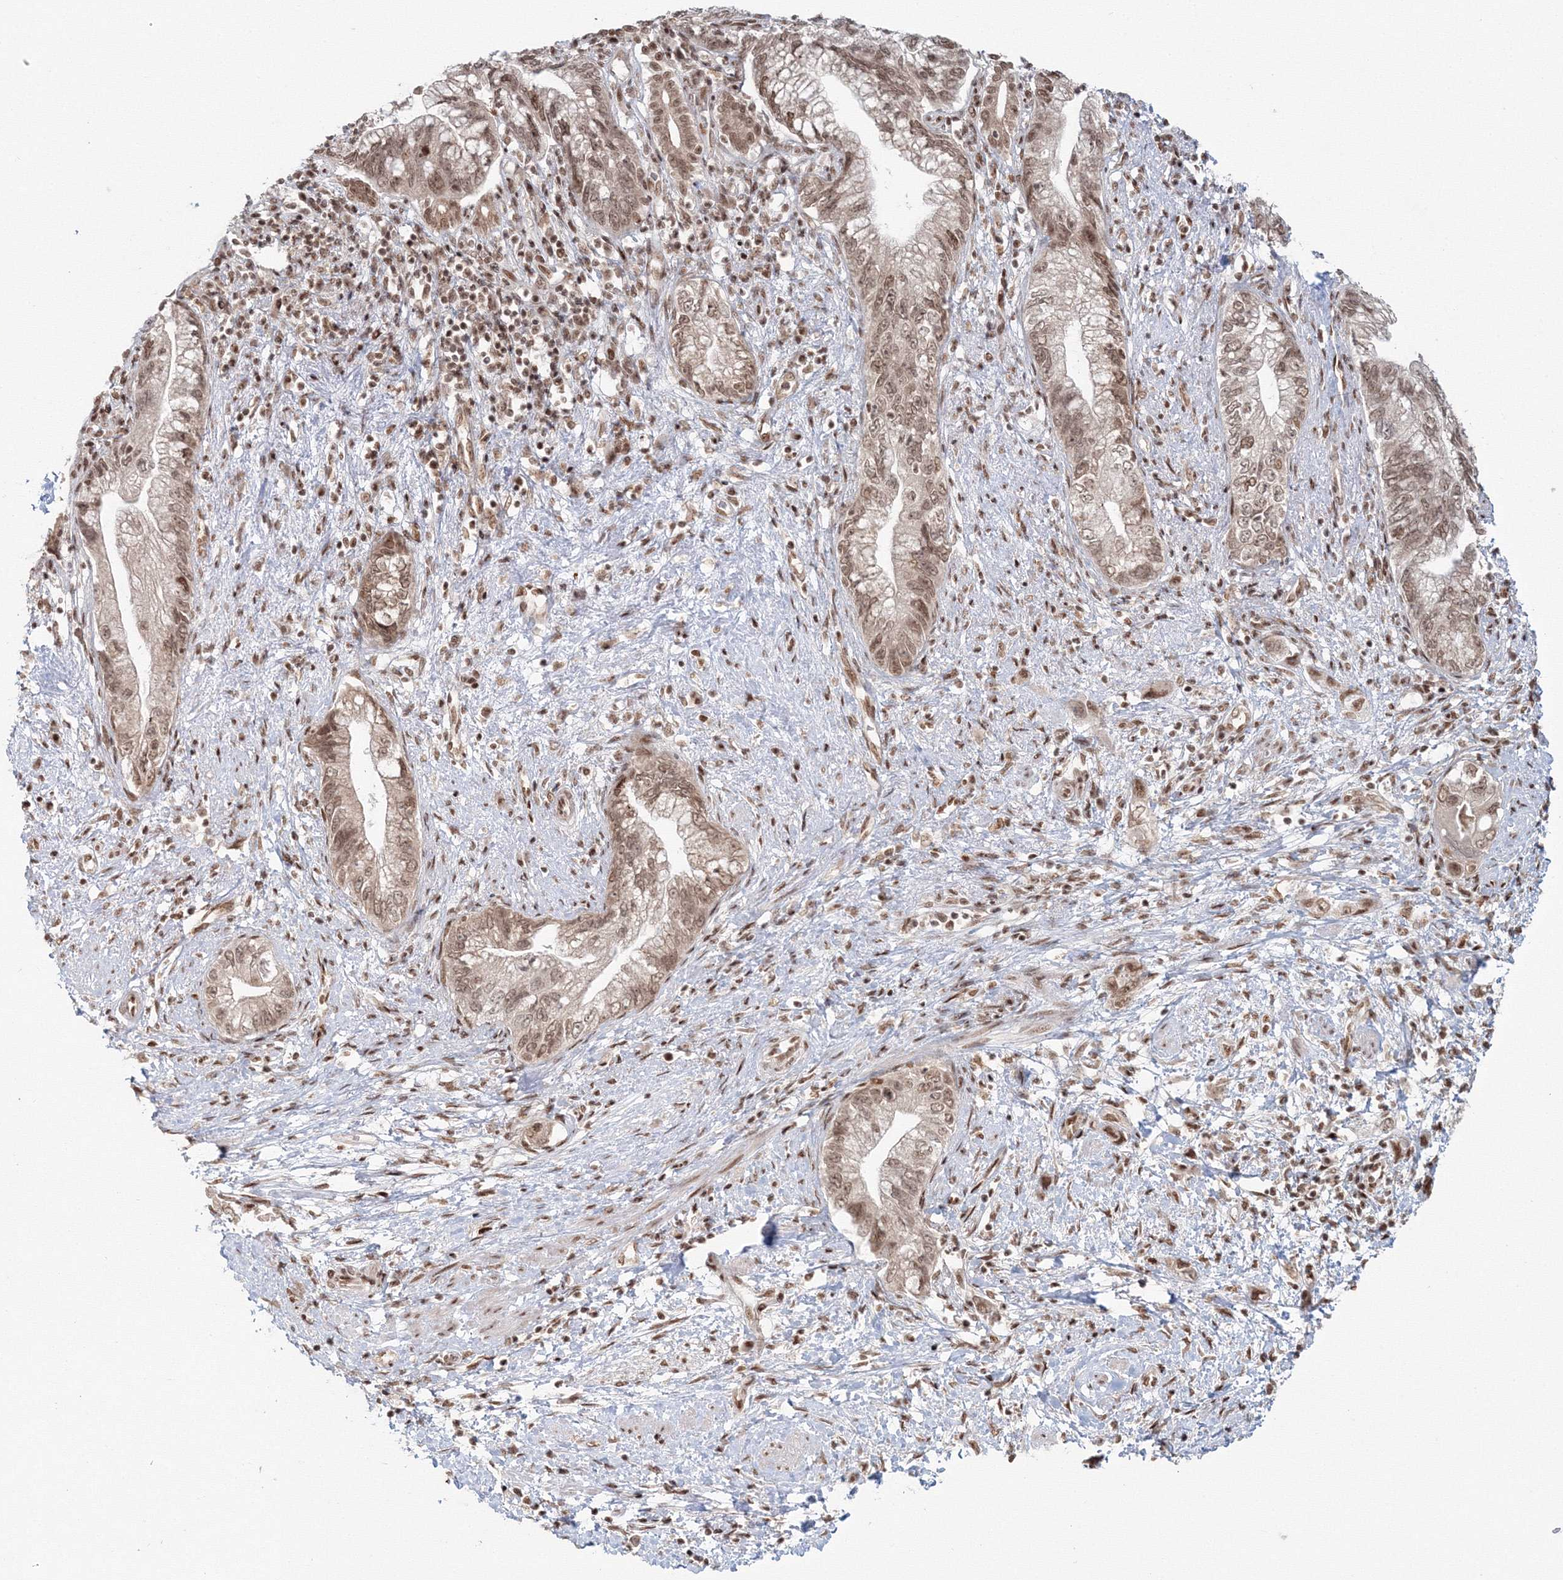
{"staining": {"intensity": "moderate", "quantity": ">75%", "location": "nuclear"}, "tissue": "pancreatic cancer", "cell_type": "Tumor cells", "image_type": "cancer", "snomed": [{"axis": "morphology", "description": "Adenocarcinoma, NOS"}, {"axis": "topography", "description": "Pancreas"}], "caption": "IHC image of neoplastic tissue: human pancreatic cancer stained using immunohistochemistry reveals medium levels of moderate protein expression localized specifically in the nuclear of tumor cells, appearing as a nuclear brown color.", "gene": "KIF20A", "patient": {"sex": "female", "age": 73}}